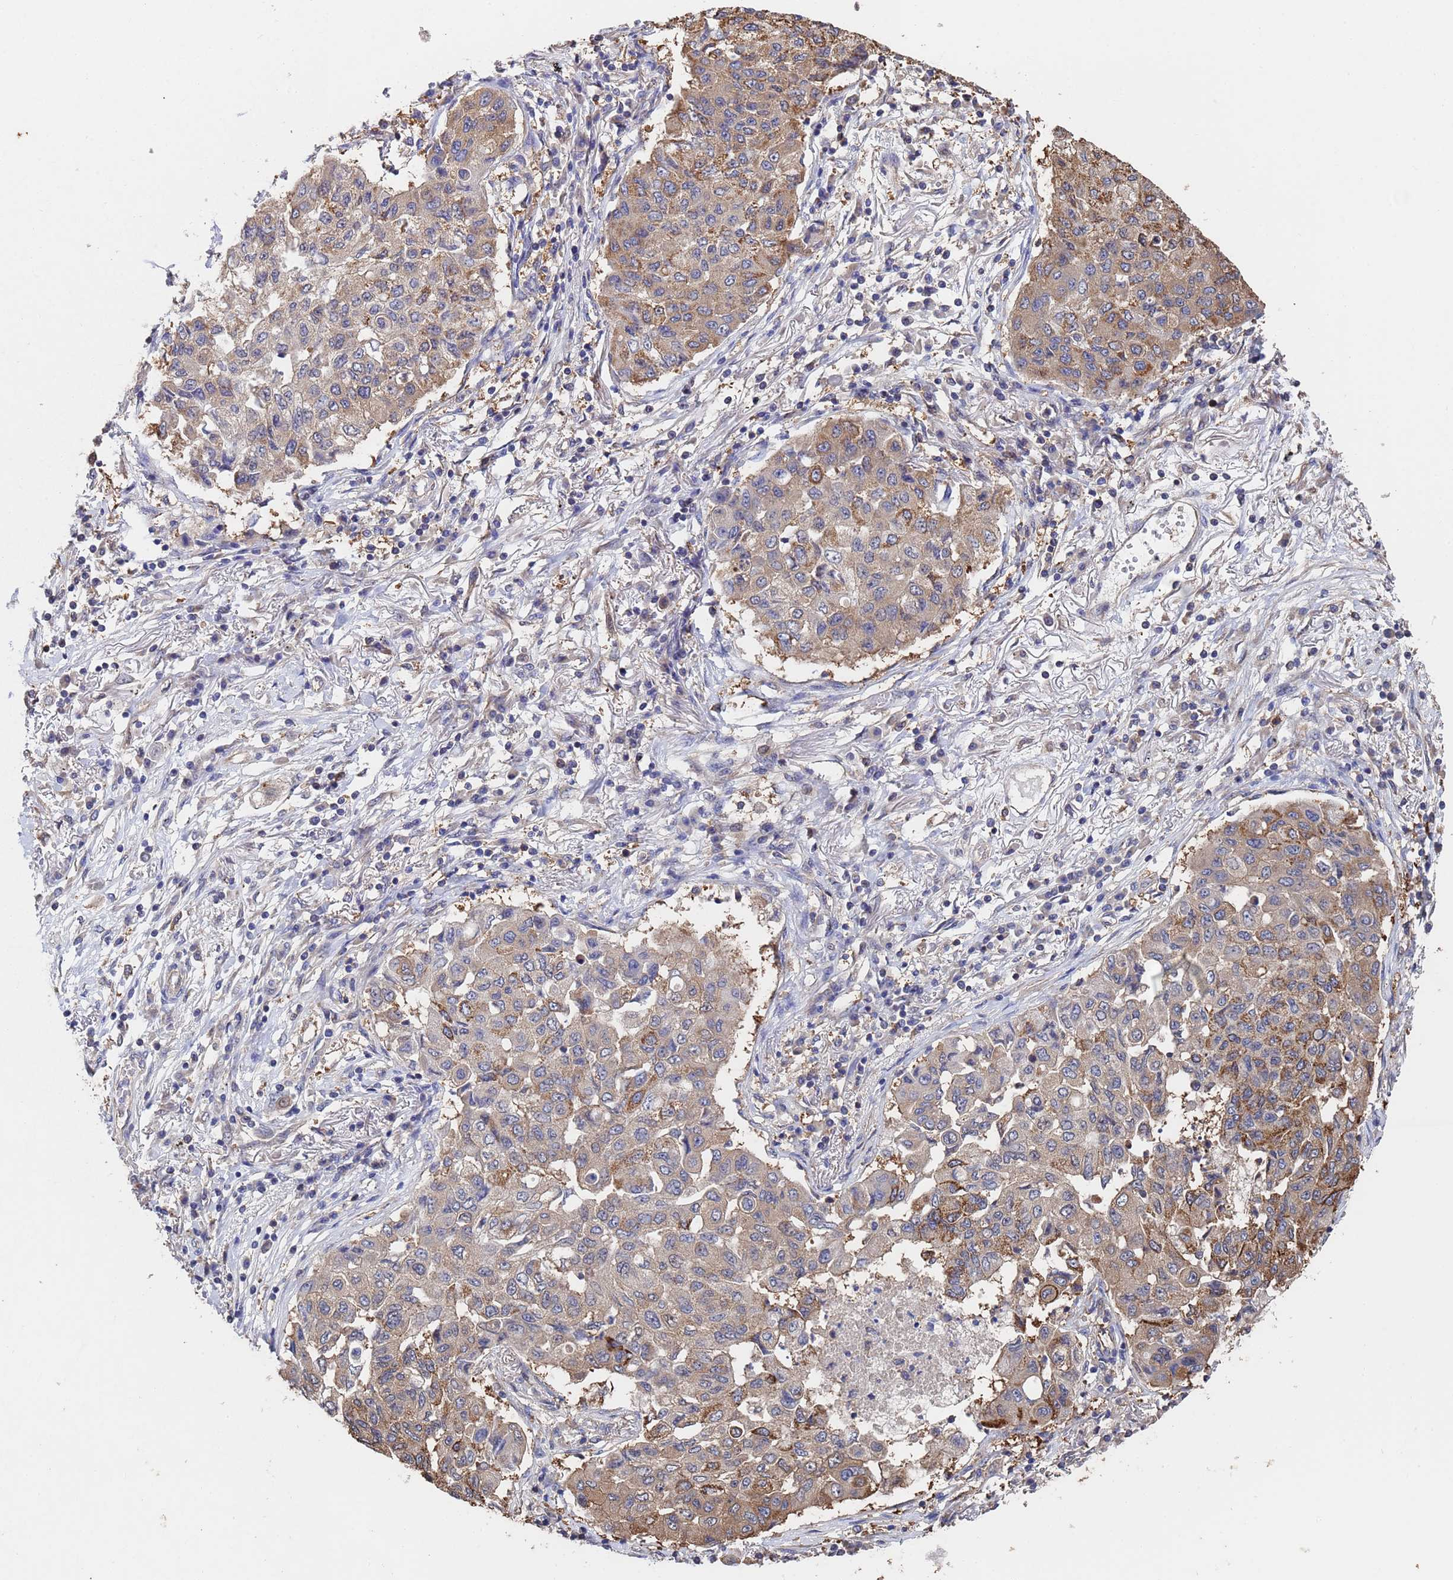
{"staining": {"intensity": "moderate", "quantity": ">75%", "location": "cytoplasmic/membranous"}, "tissue": "lung cancer", "cell_type": "Tumor cells", "image_type": "cancer", "snomed": [{"axis": "morphology", "description": "Squamous cell carcinoma, NOS"}, {"axis": "topography", "description": "Lung"}], "caption": "Immunohistochemical staining of human lung cancer shows moderate cytoplasmic/membranous protein staining in approximately >75% of tumor cells.", "gene": "FAM25A", "patient": {"sex": "male", "age": 74}}